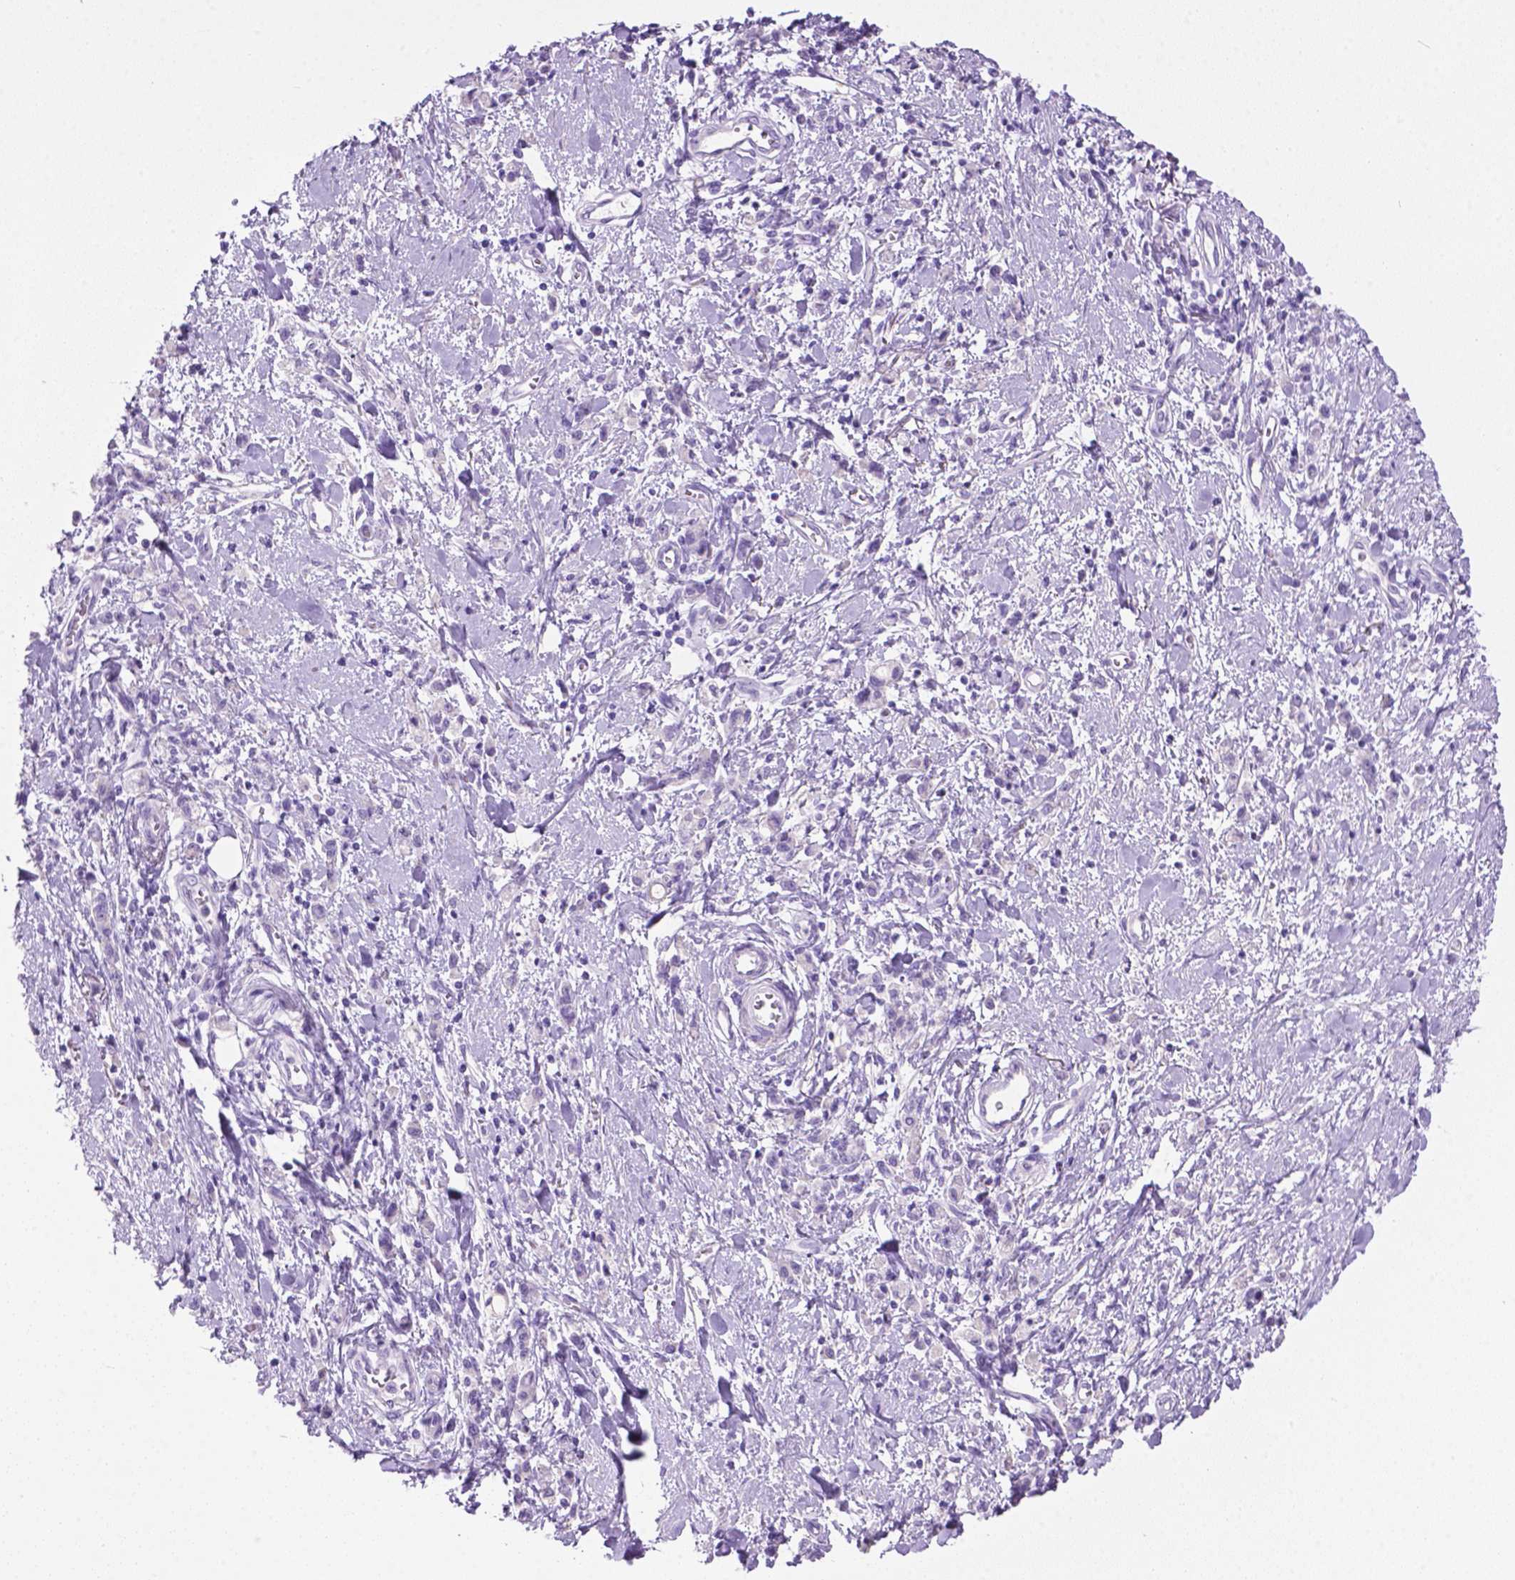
{"staining": {"intensity": "negative", "quantity": "none", "location": "none"}, "tissue": "stomach cancer", "cell_type": "Tumor cells", "image_type": "cancer", "snomed": [{"axis": "morphology", "description": "Adenocarcinoma, NOS"}, {"axis": "topography", "description": "Stomach"}], "caption": "IHC micrograph of stomach cancer stained for a protein (brown), which exhibits no positivity in tumor cells.", "gene": "LELP1", "patient": {"sex": "male", "age": 77}}